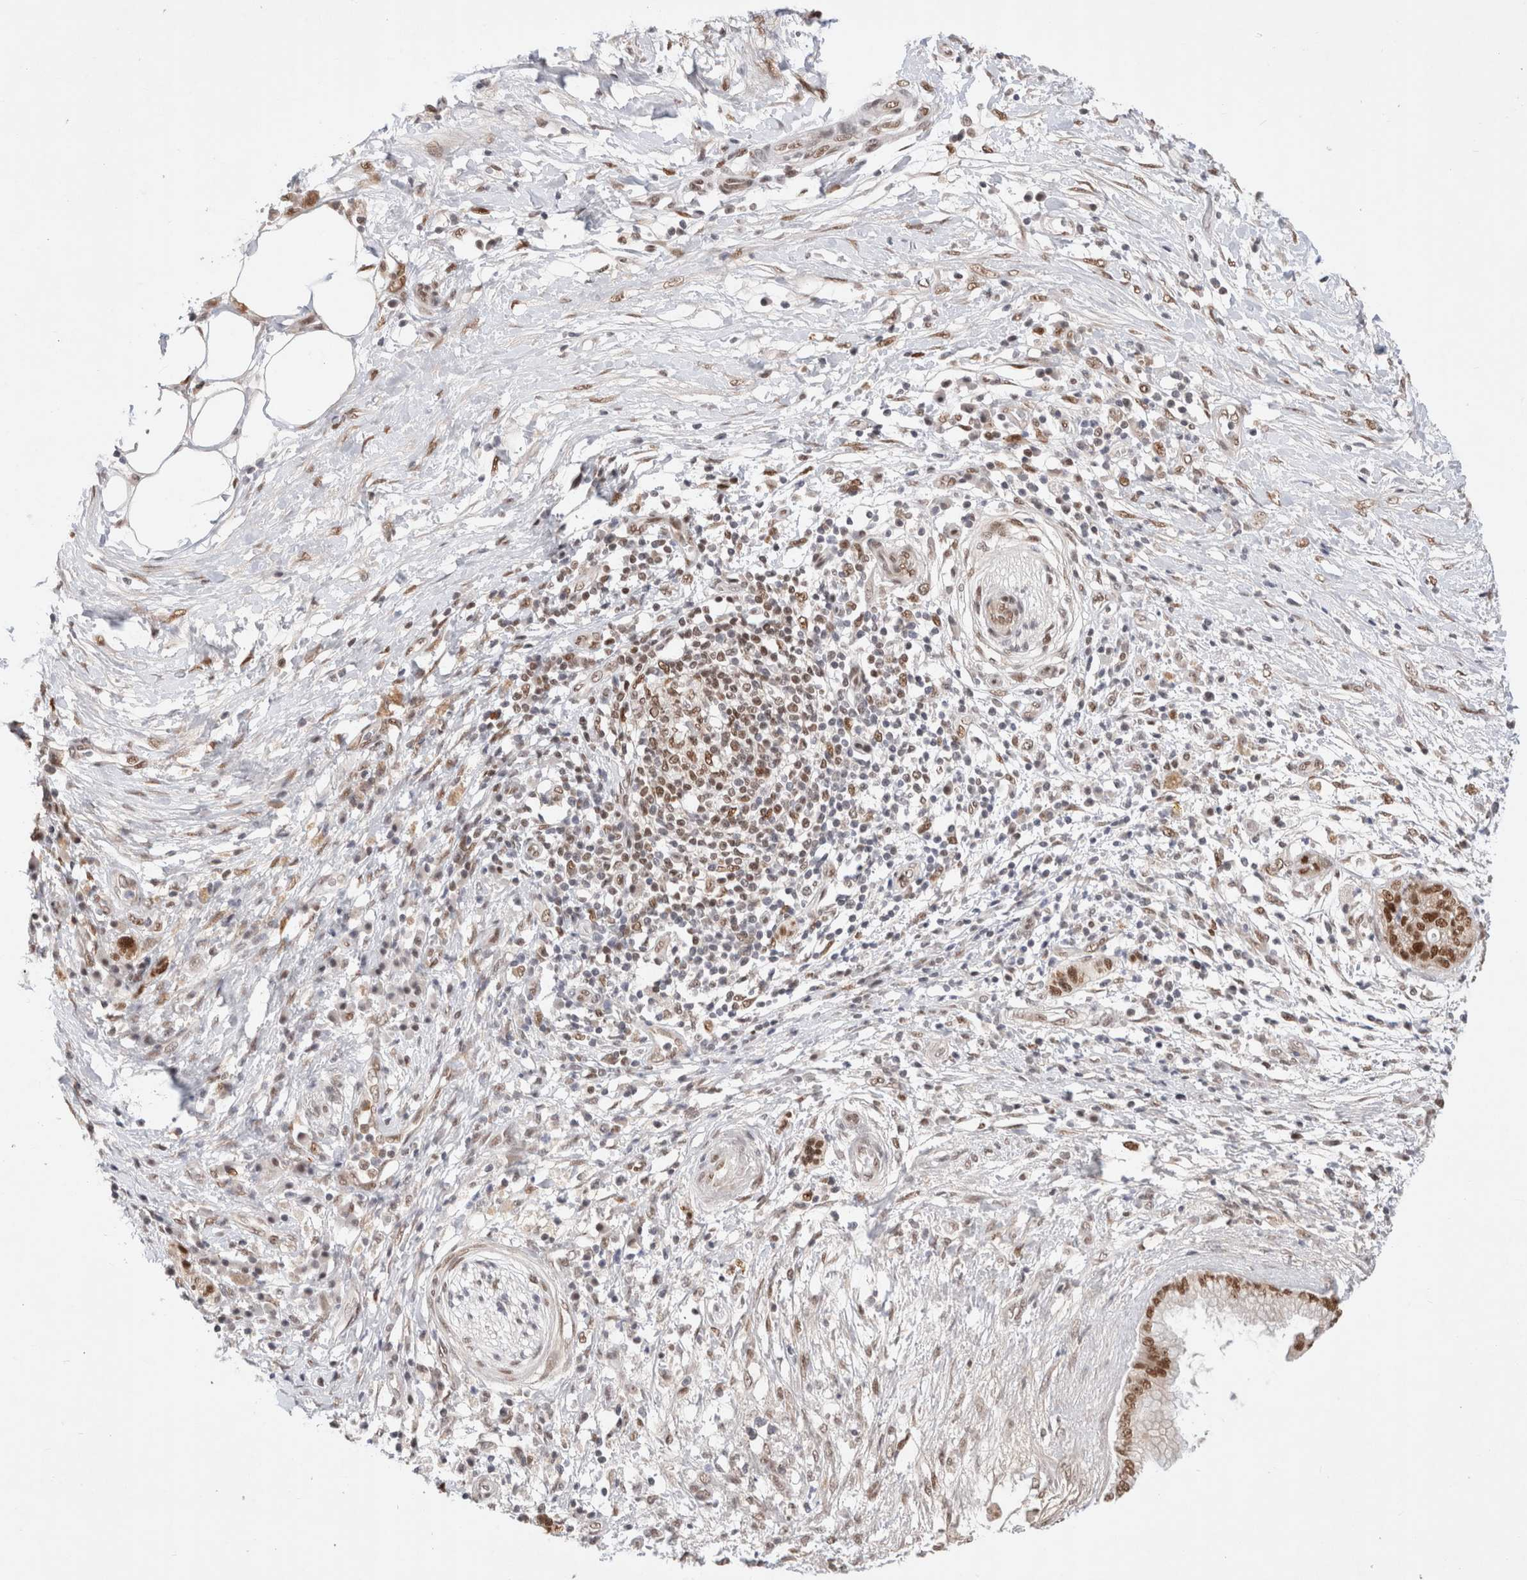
{"staining": {"intensity": "moderate", "quantity": ">75%", "location": "nuclear"}, "tissue": "pancreatic cancer", "cell_type": "Tumor cells", "image_type": "cancer", "snomed": [{"axis": "morphology", "description": "Adenocarcinoma, NOS"}, {"axis": "topography", "description": "Pancreas"}], "caption": "Human pancreatic cancer stained with a protein marker reveals moderate staining in tumor cells.", "gene": "GTF2I", "patient": {"sex": "female", "age": 78}}